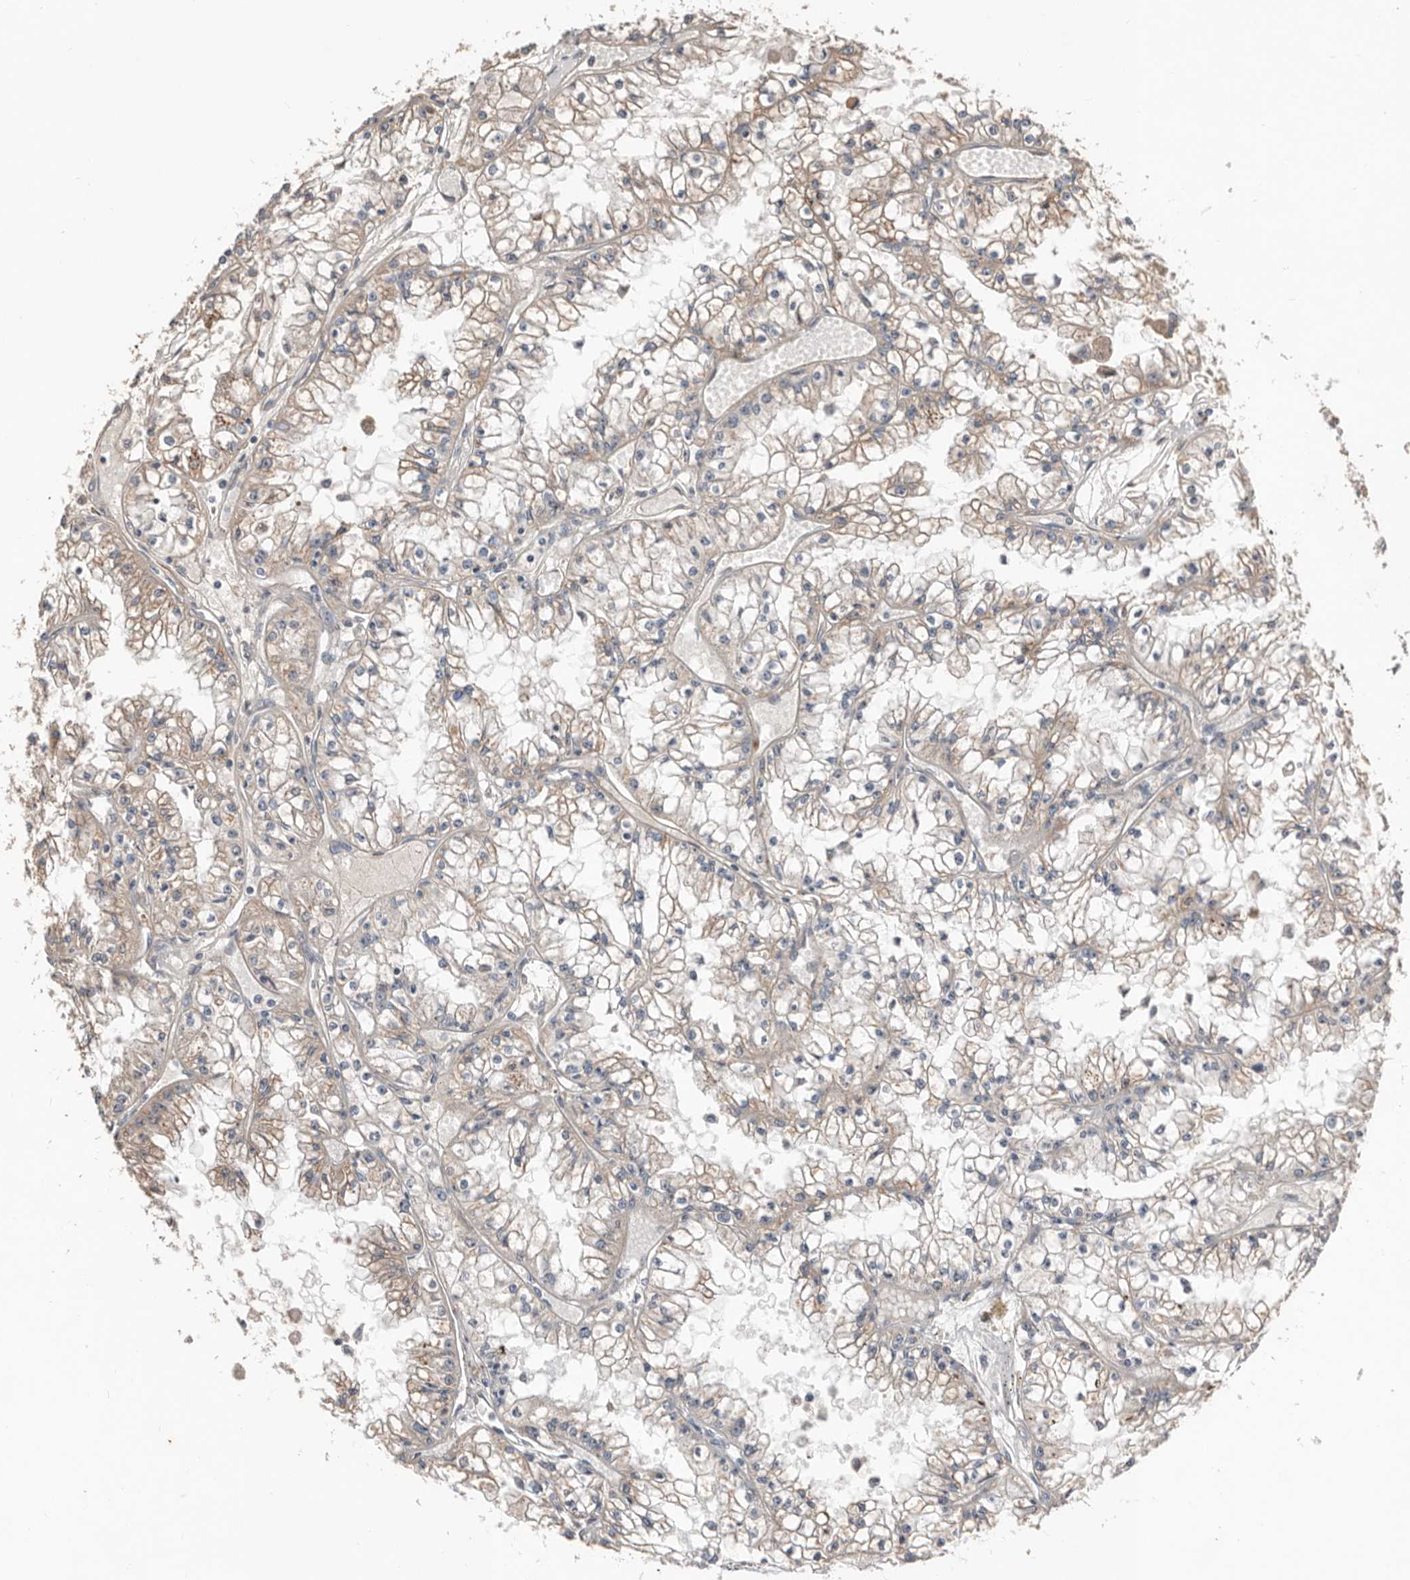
{"staining": {"intensity": "weak", "quantity": ">75%", "location": "cytoplasmic/membranous"}, "tissue": "renal cancer", "cell_type": "Tumor cells", "image_type": "cancer", "snomed": [{"axis": "morphology", "description": "Adenocarcinoma, NOS"}, {"axis": "topography", "description": "Kidney"}], "caption": "DAB (3,3'-diaminobenzidine) immunohistochemical staining of human renal adenocarcinoma exhibits weak cytoplasmic/membranous protein expression in approximately >75% of tumor cells.", "gene": "COG1", "patient": {"sex": "male", "age": 56}}